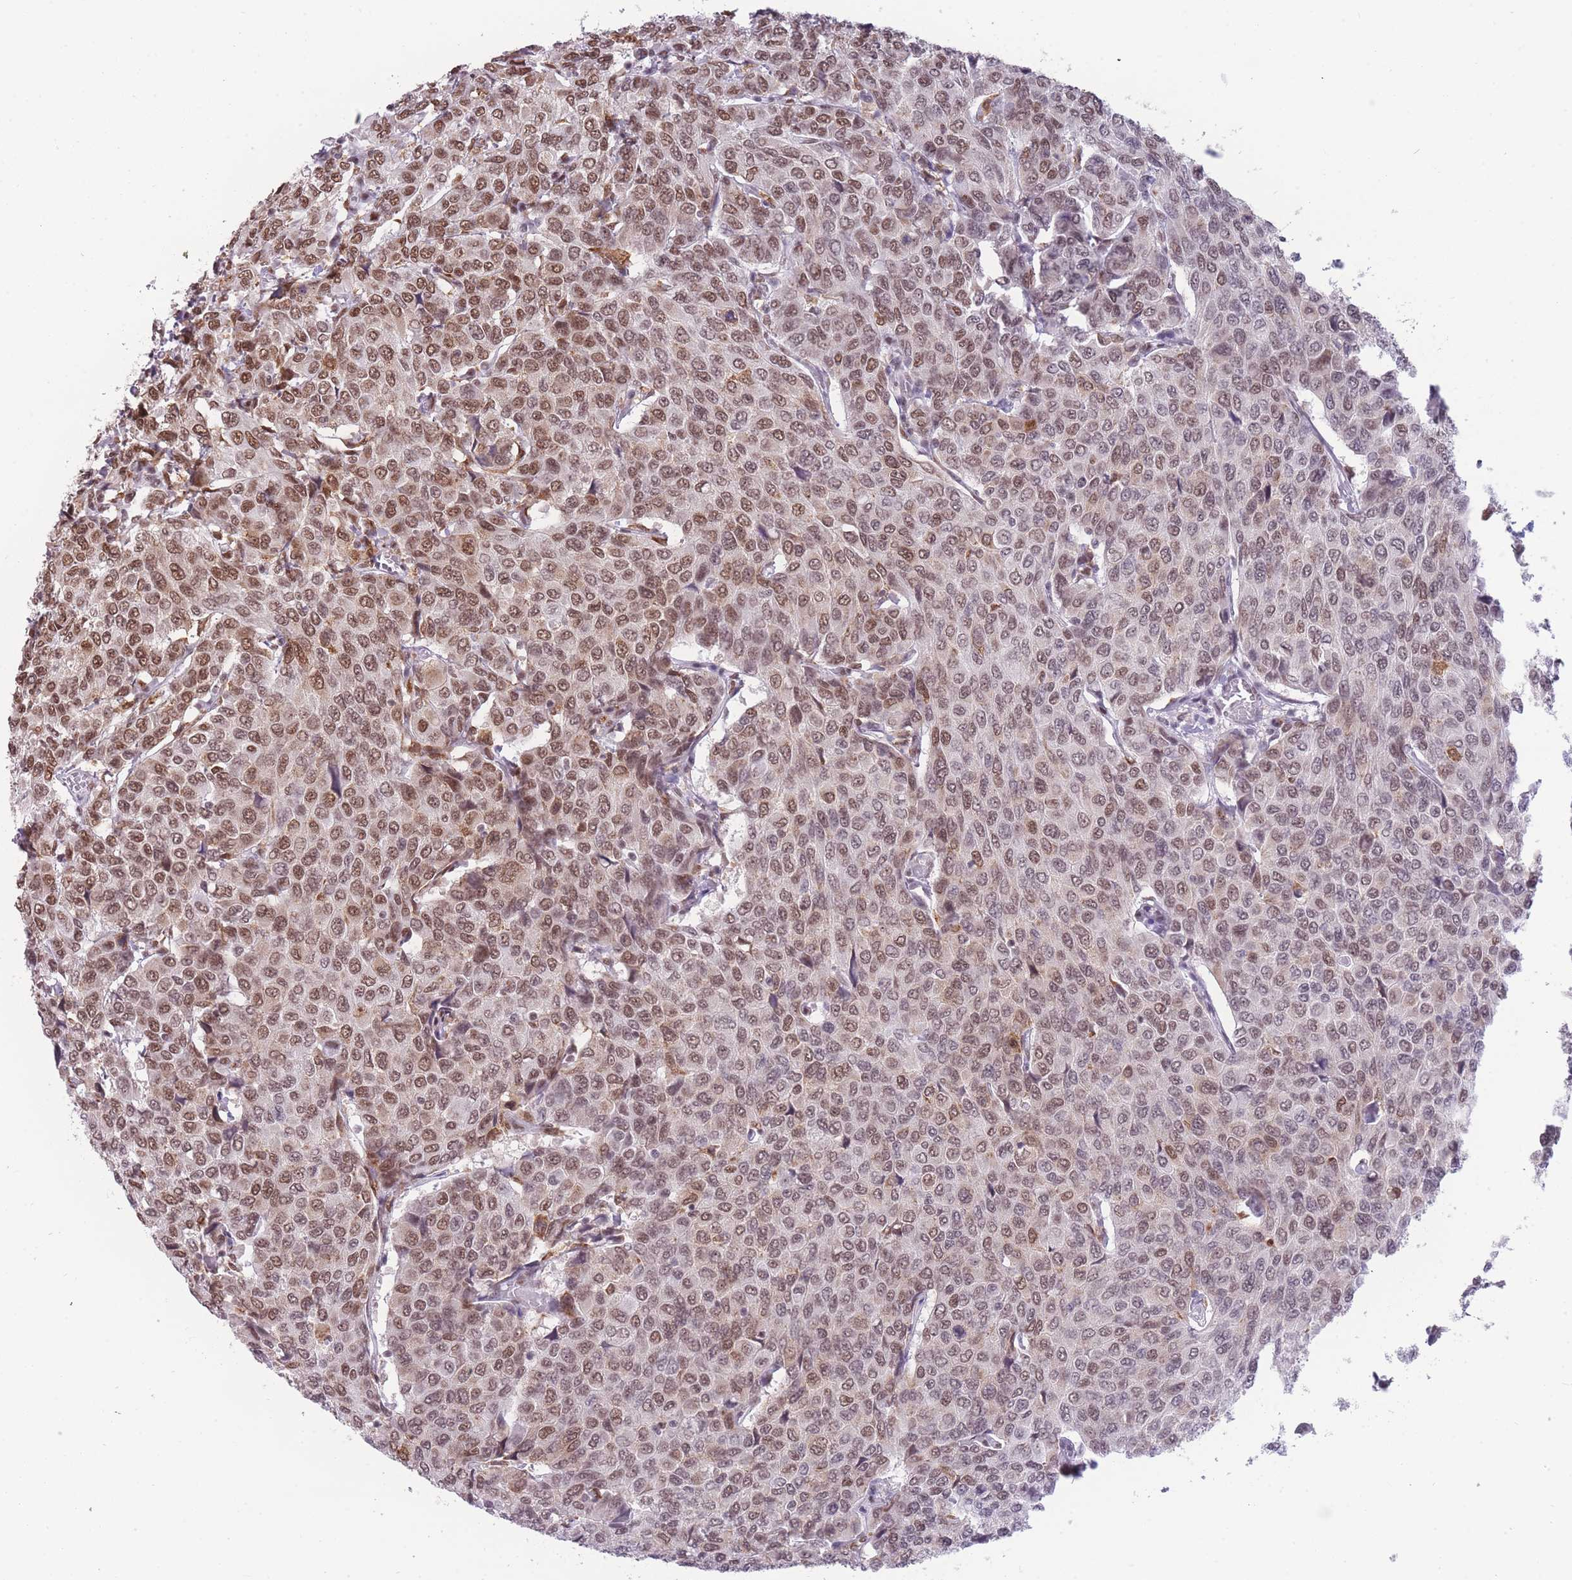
{"staining": {"intensity": "moderate", "quantity": ">75%", "location": "nuclear"}, "tissue": "breast cancer", "cell_type": "Tumor cells", "image_type": "cancer", "snomed": [{"axis": "morphology", "description": "Duct carcinoma"}, {"axis": "topography", "description": "Breast"}], "caption": "Intraductal carcinoma (breast) stained with immunohistochemistry (IHC) displays moderate nuclear positivity in about >75% of tumor cells. (brown staining indicates protein expression, while blue staining denotes nuclei).", "gene": "HNRNPUL1", "patient": {"sex": "female", "age": 55}}